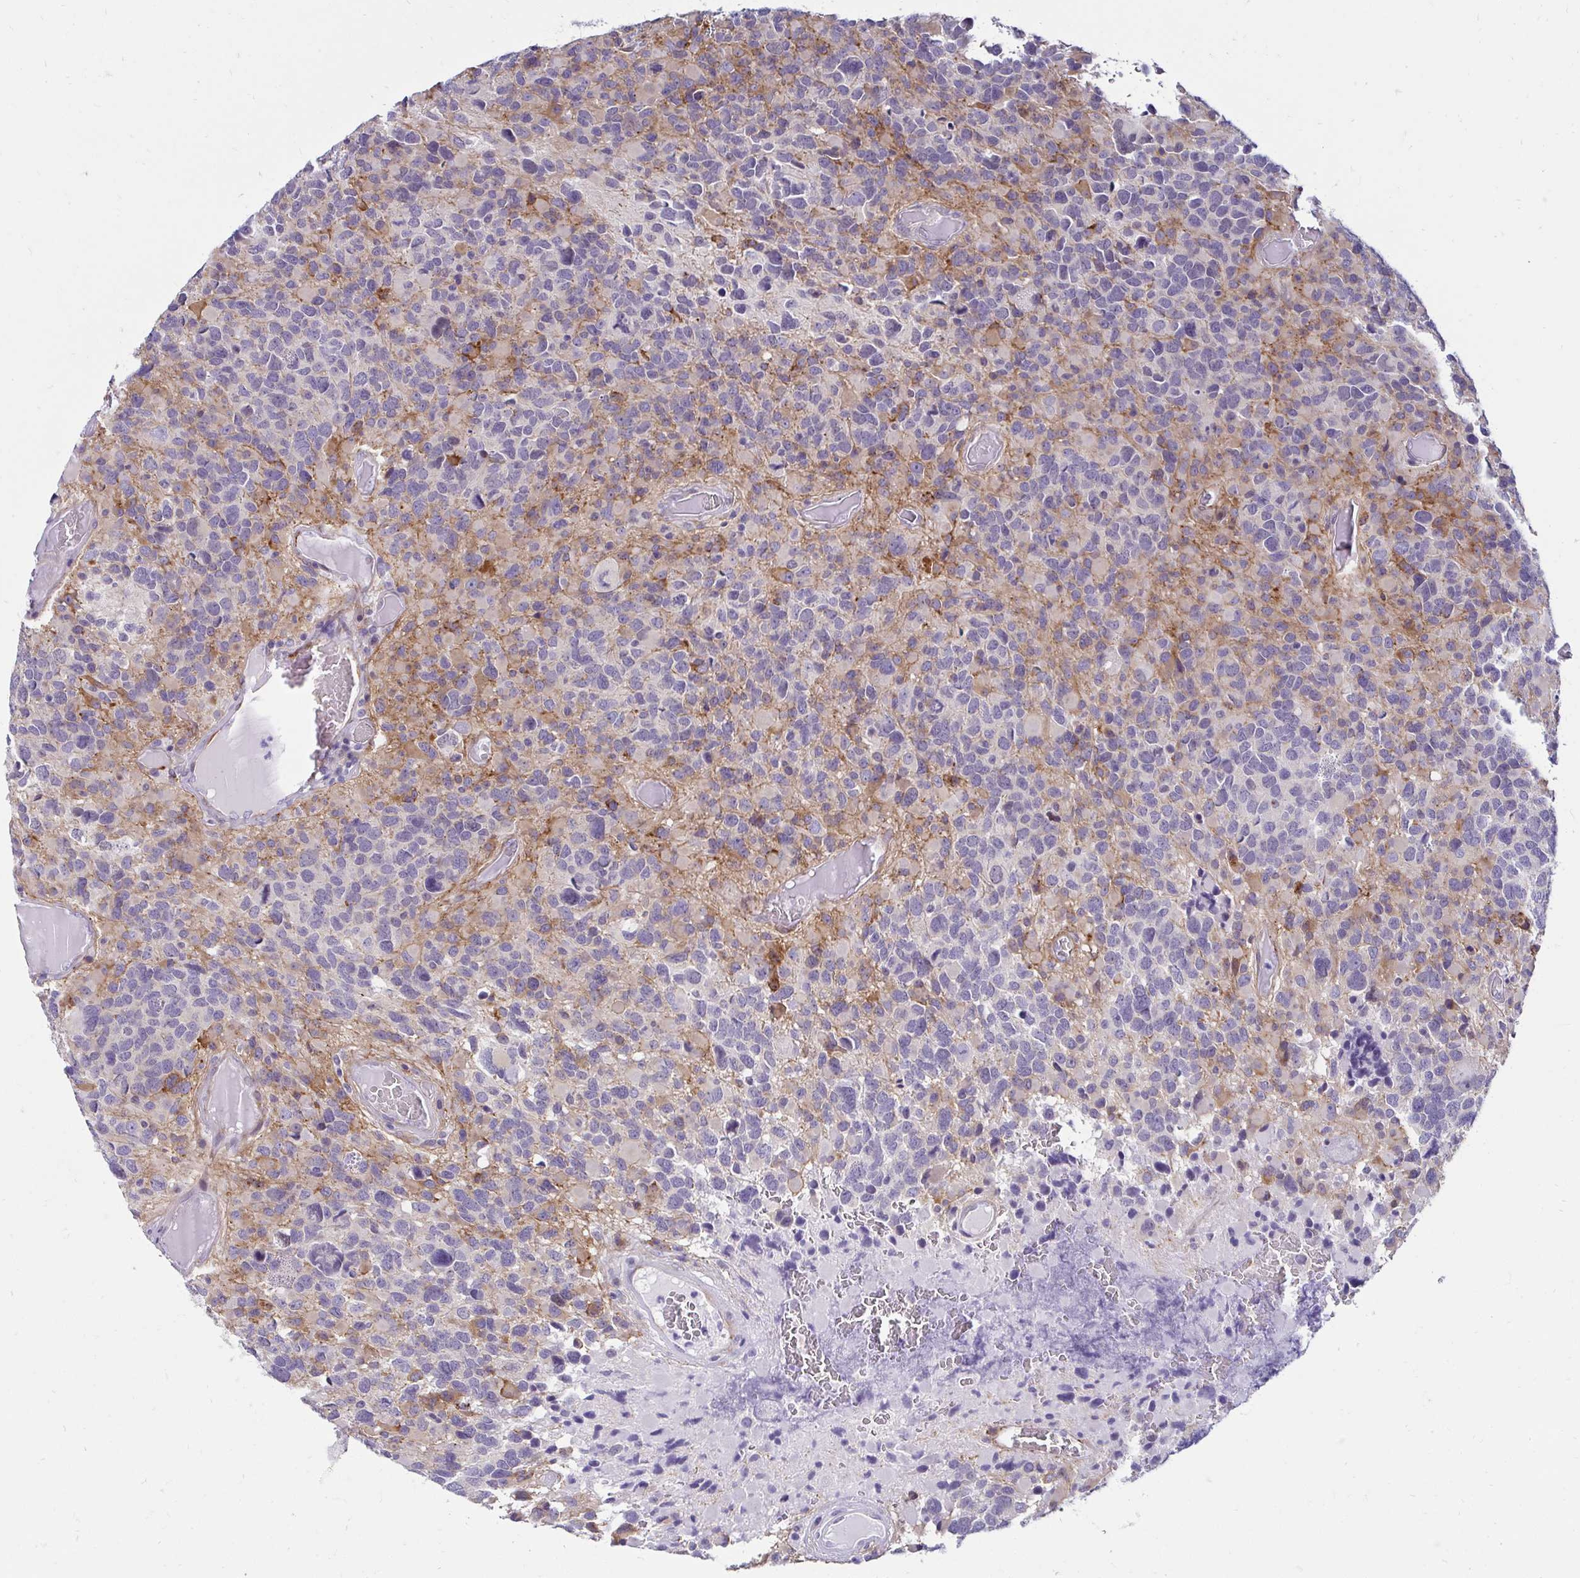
{"staining": {"intensity": "negative", "quantity": "none", "location": "none"}, "tissue": "glioma", "cell_type": "Tumor cells", "image_type": "cancer", "snomed": [{"axis": "morphology", "description": "Glioma, malignant, High grade"}, {"axis": "topography", "description": "Brain"}], "caption": "An image of human glioma is negative for staining in tumor cells. Nuclei are stained in blue.", "gene": "ANKRD62", "patient": {"sex": "female", "age": 40}}